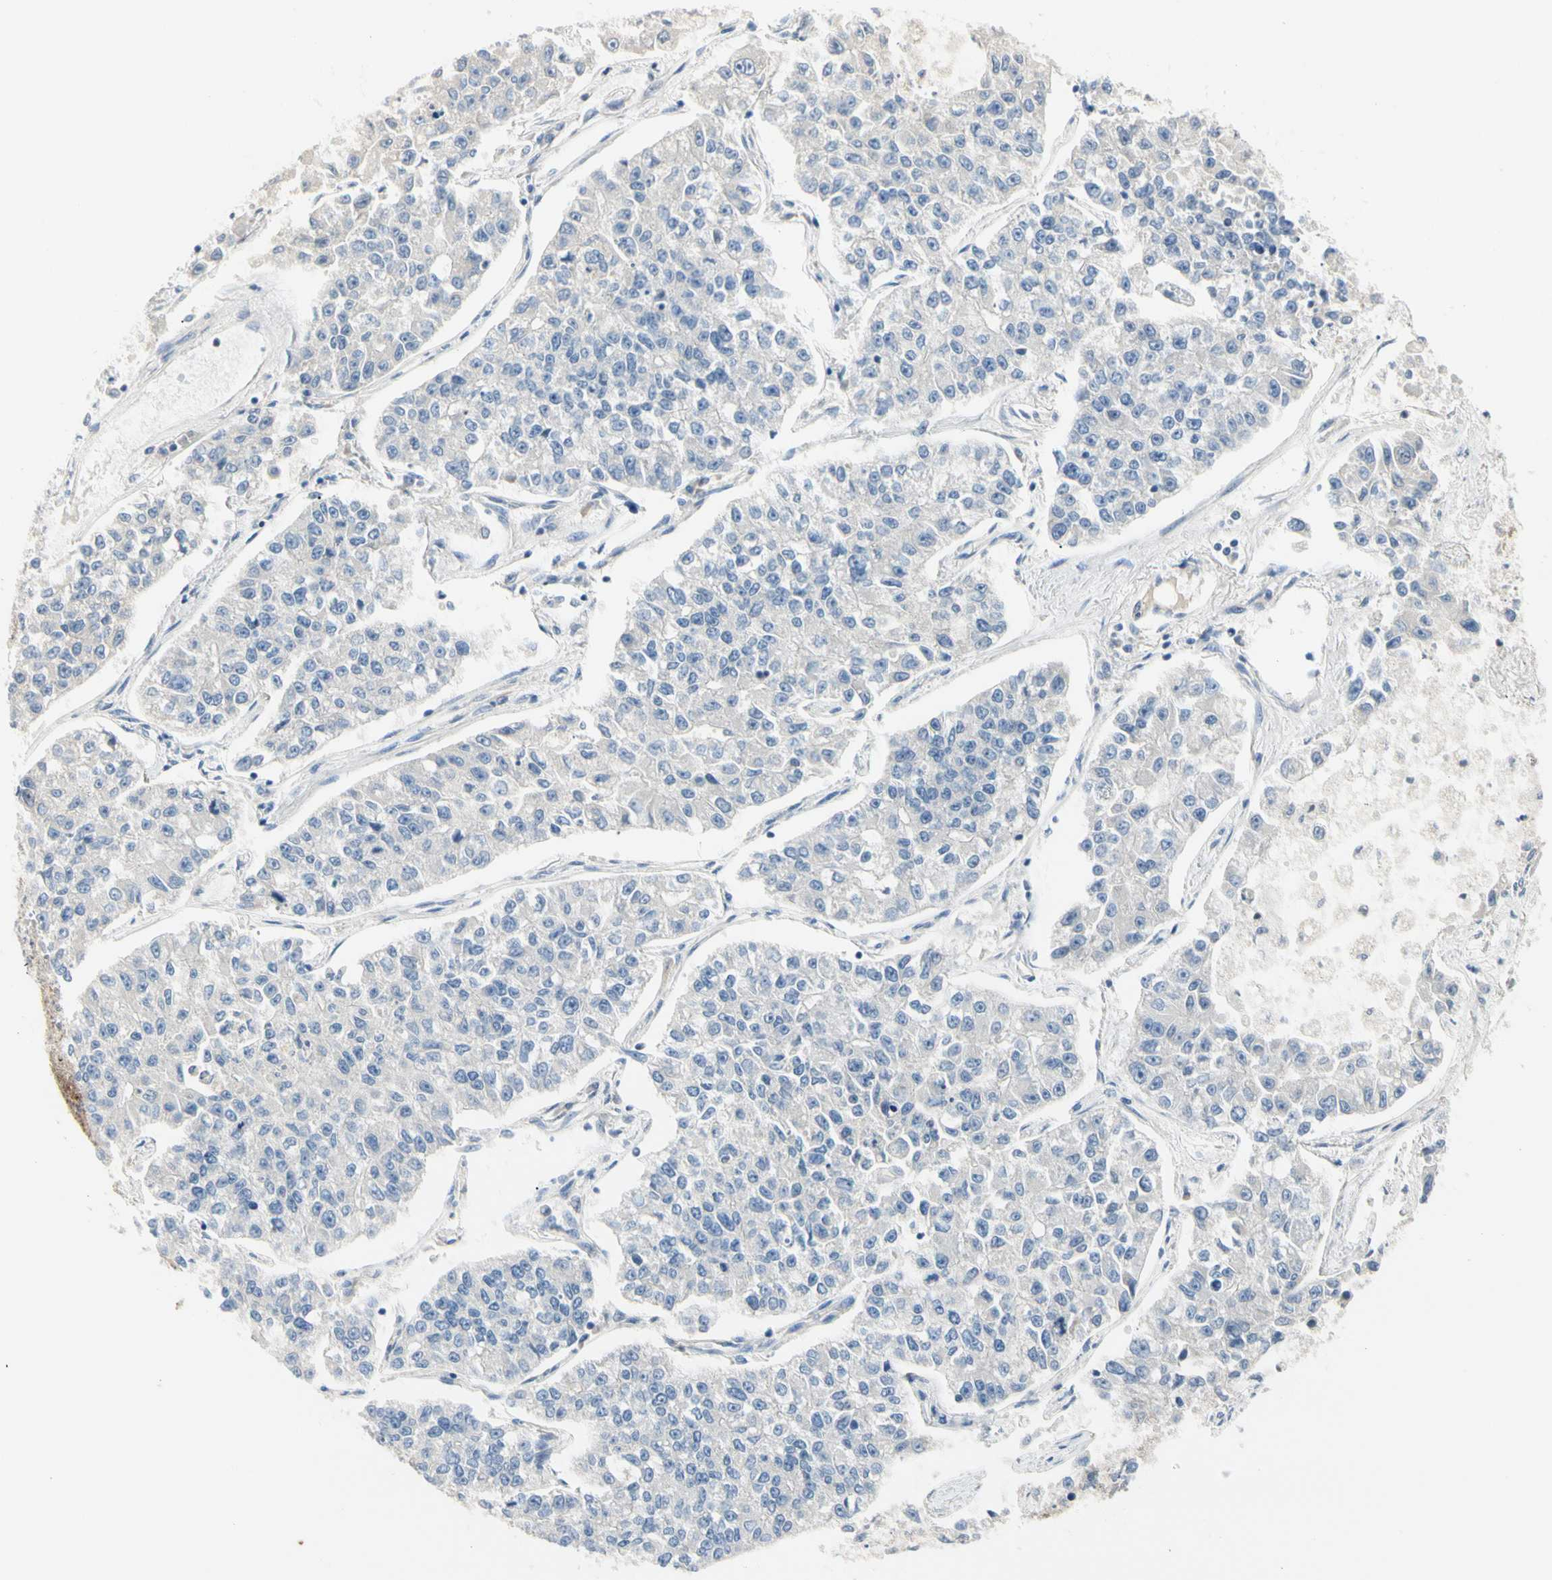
{"staining": {"intensity": "negative", "quantity": "none", "location": "none"}, "tissue": "lung cancer", "cell_type": "Tumor cells", "image_type": "cancer", "snomed": [{"axis": "morphology", "description": "Adenocarcinoma, NOS"}, {"axis": "topography", "description": "Lung"}], "caption": "Tumor cells show no significant expression in adenocarcinoma (lung).", "gene": "NFKB2", "patient": {"sex": "male", "age": 49}}